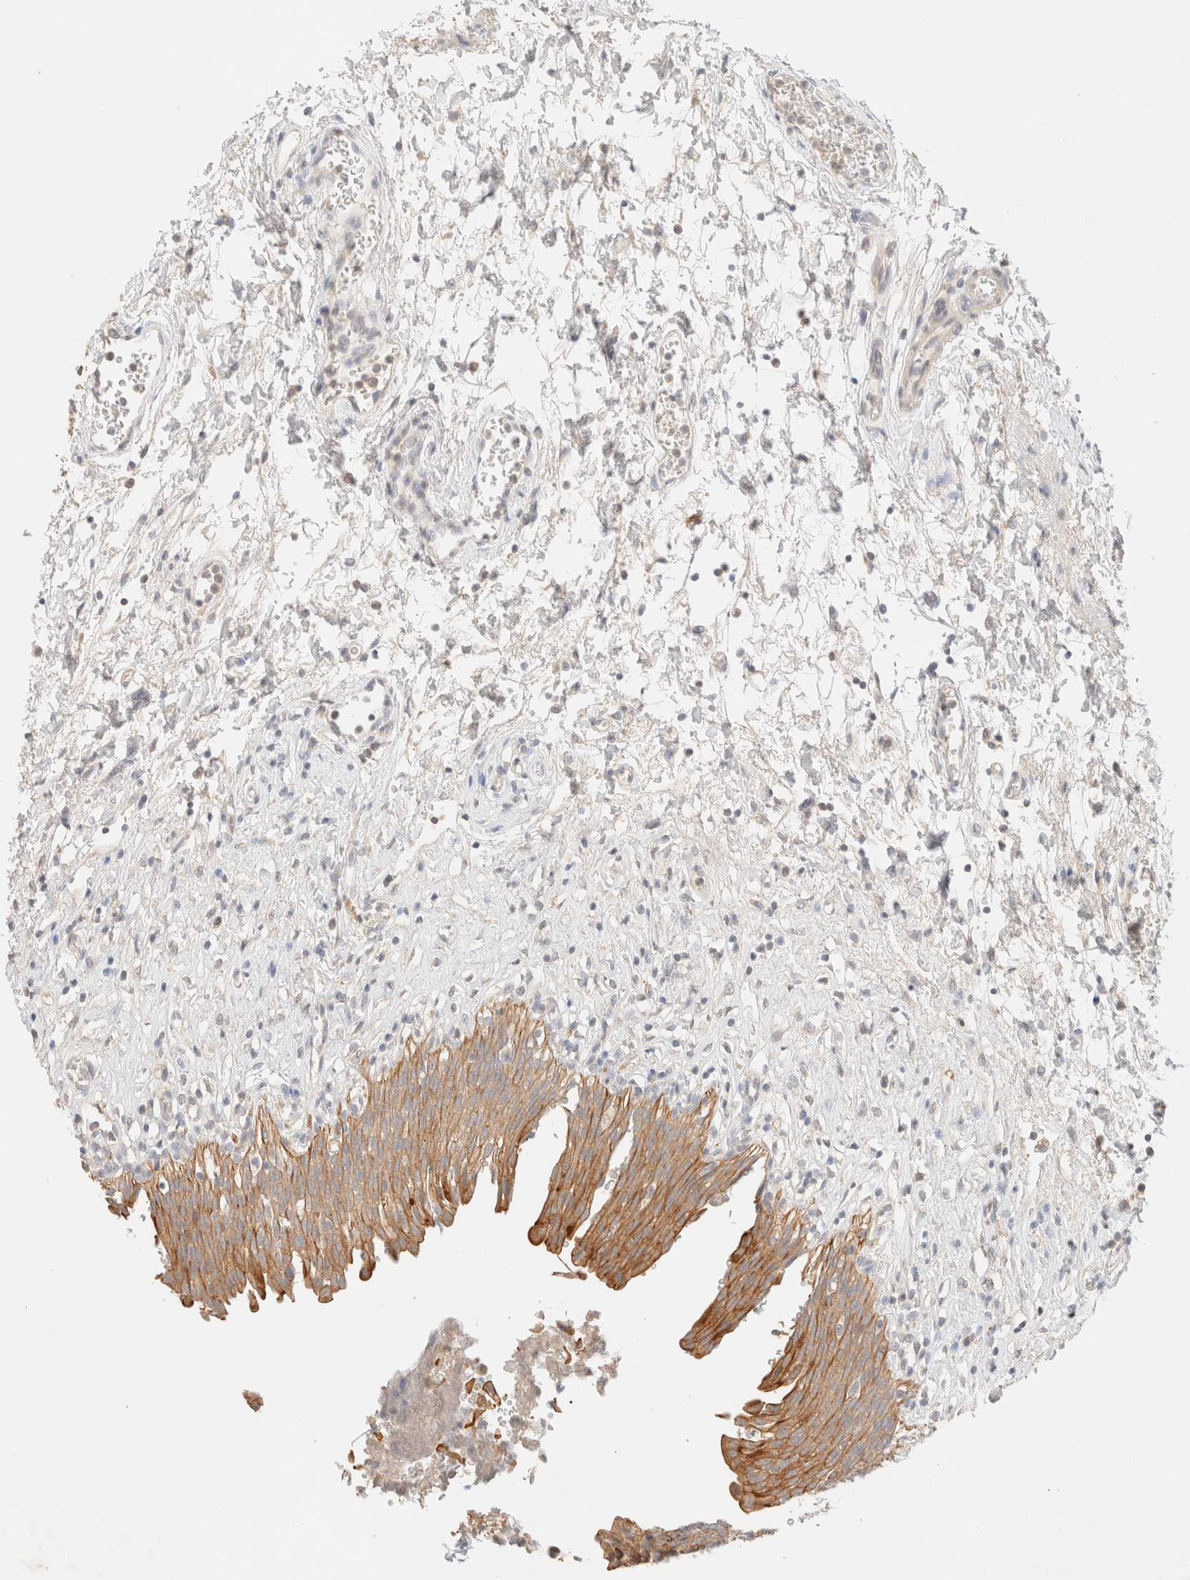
{"staining": {"intensity": "moderate", "quantity": ">75%", "location": "cytoplasmic/membranous"}, "tissue": "urinary bladder", "cell_type": "Urothelial cells", "image_type": "normal", "snomed": [{"axis": "morphology", "description": "Urothelial carcinoma, High grade"}, {"axis": "topography", "description": "Urinary bladder"}], "caption": "Immunohistochemistry (IHC) (DAB) staining of normal urinary bladder displays moderate cytoplasmic/membranous protein positivity in about >75% of urothelial cells.", "gene": "SGSM2", "patient": {"sex": "male", "age": 46}}